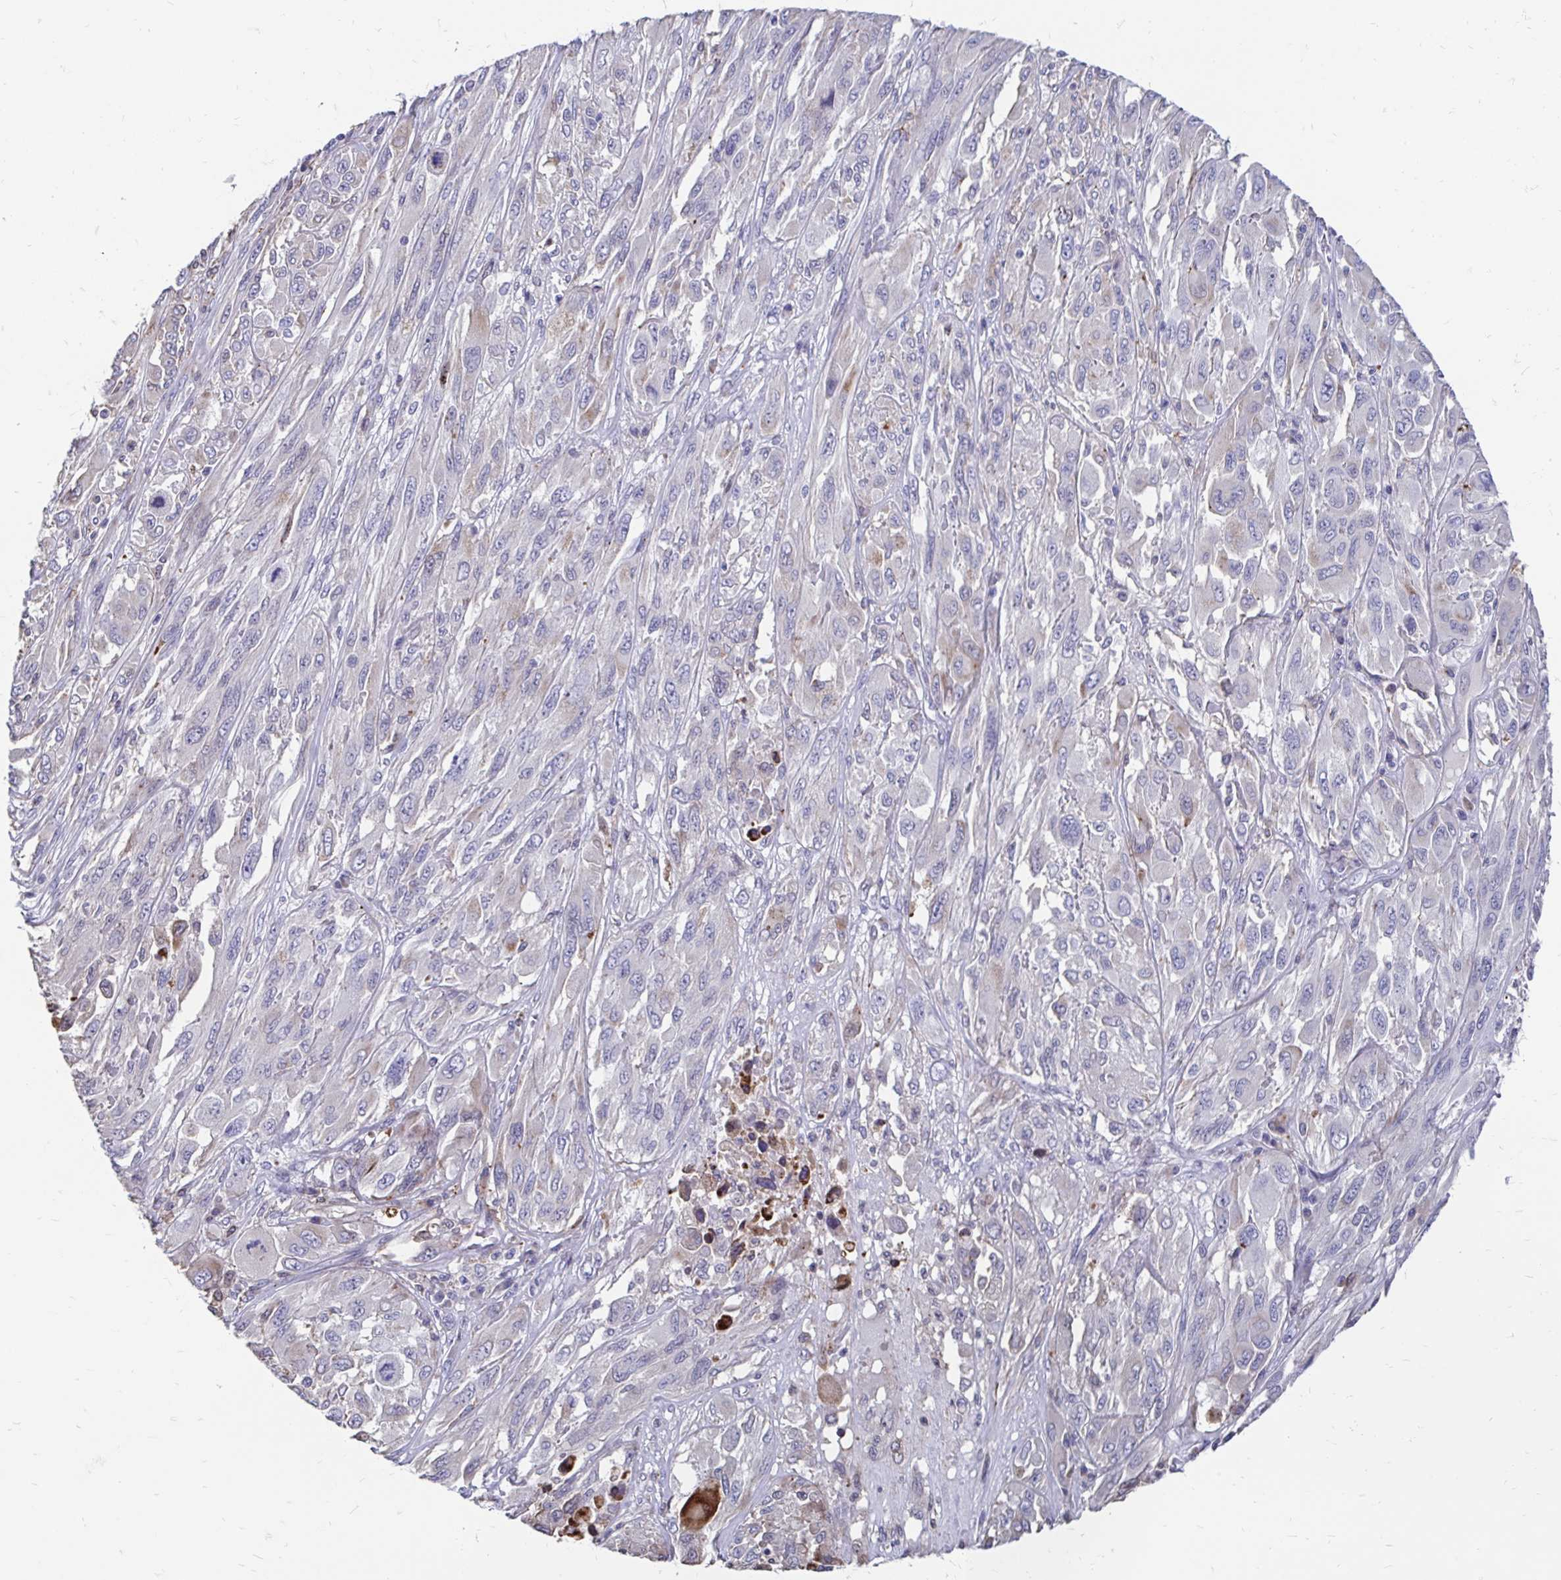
{"staining": {"intensity": "negative", "quantity": "none", "location": "none"}, "tissue": "melanoma", "cell_type": "Tumor cells", "image_type": "cancer", "snomed": [{"axis": "morphology", "description": "Malignant melanoma, NOS"}, {"axis": "topography", "description": "Skin"}], "caption": "High magnification brightfield microscopy of melanoma stained with DAB (brown) and counterstained with hematoxylin (blue): tumor cells show no significant expression. Brightfield microscopy of IHC stained with DAB (3,3'-diaminobenzidine) (brown) and hematoxylin (blue), captured at high magnification.", "gene": "CDKL1", "patient": {"sex": "female", "age": 91}}